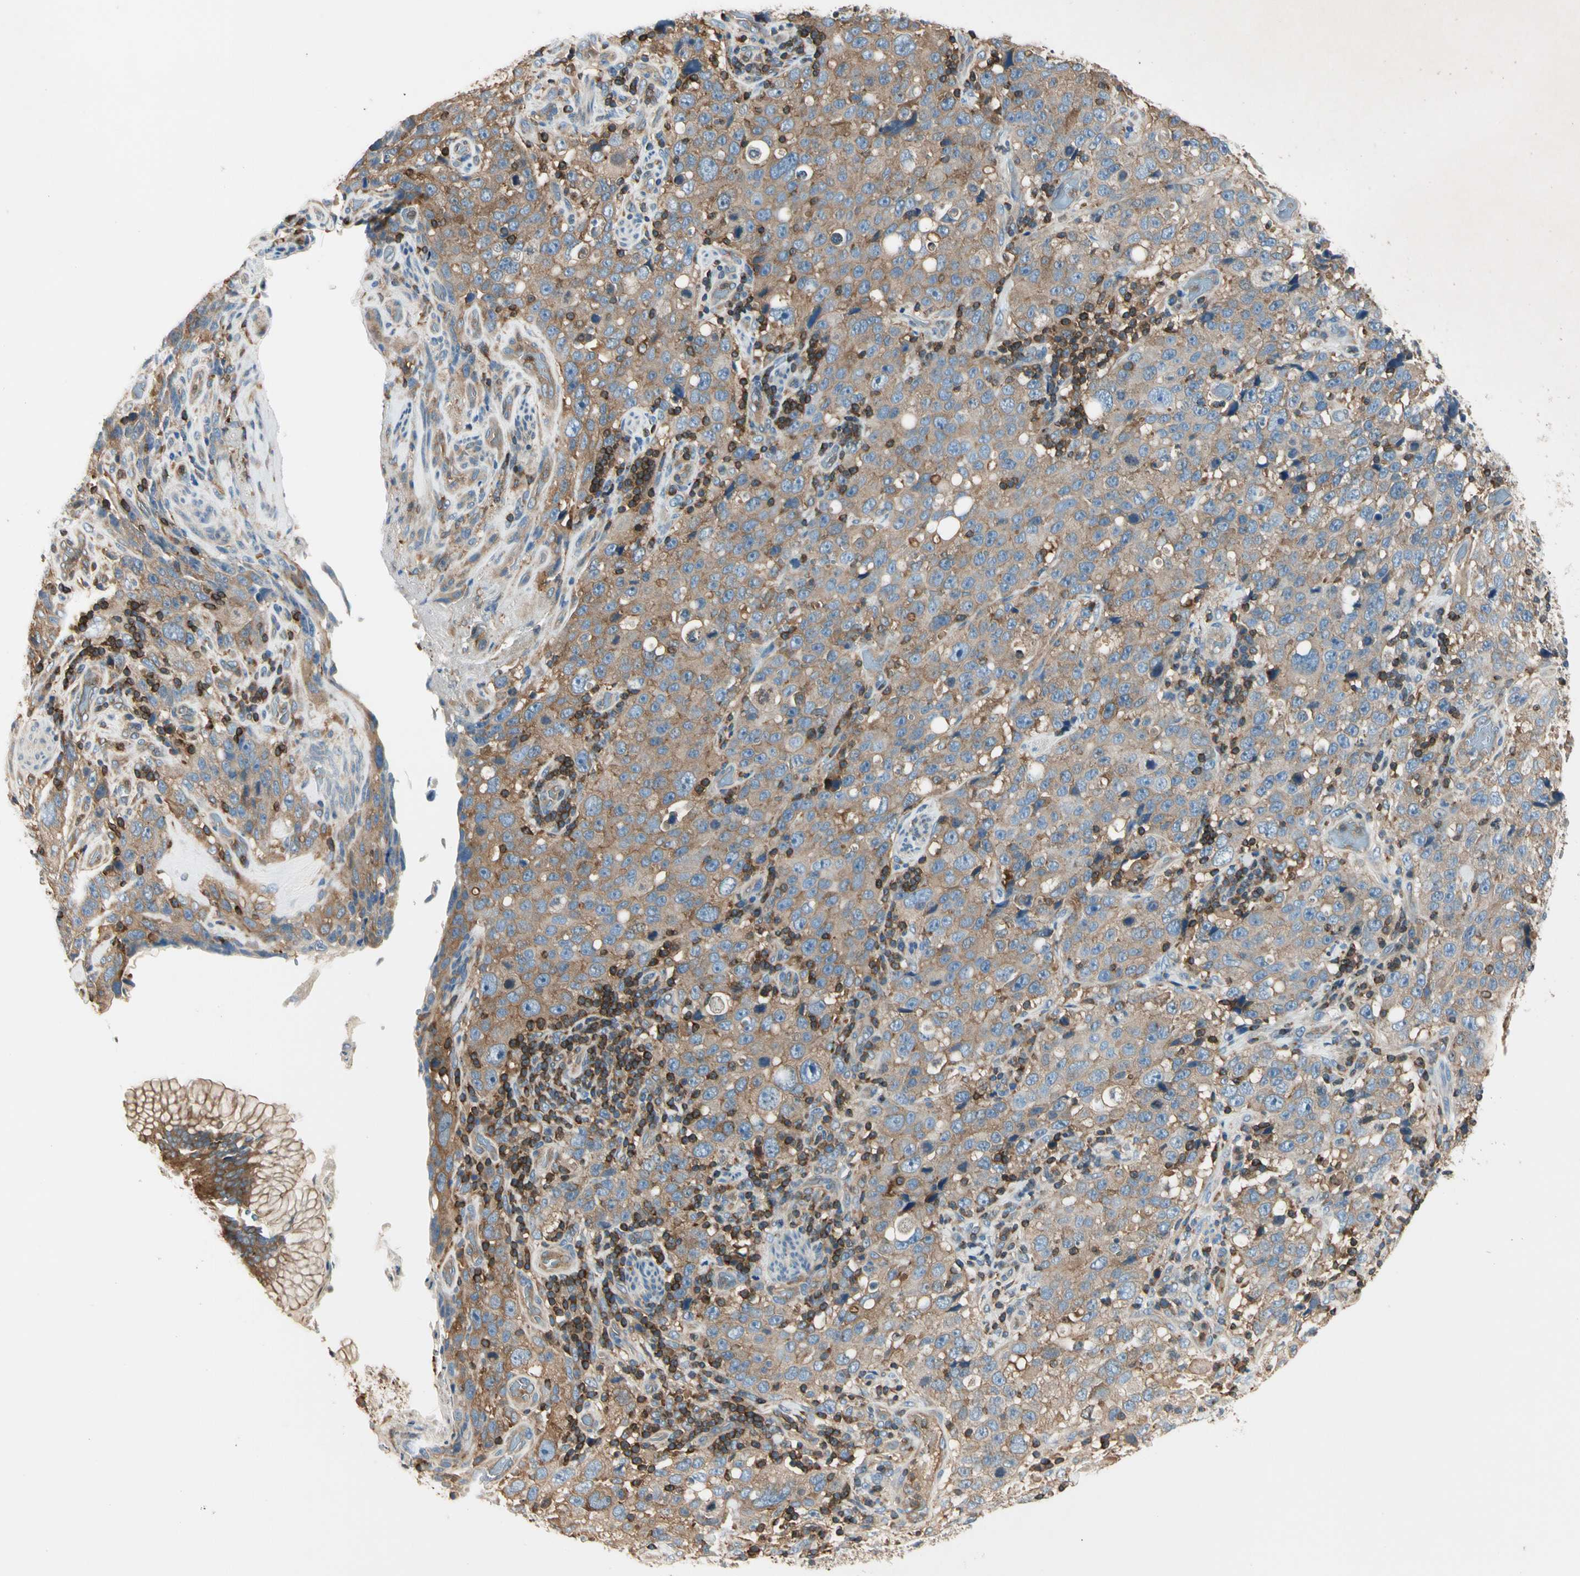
{"staining": {"intensity": "moderate", "quantity": ">75%", "location": "cytoplasmic/membranous"}, "tissue": "stomach cancer", "cell_type": "Tumor cells", "image_type": "cancer", "snomed": [{"axis": "morphology", "description": "Normal tissue, NOS"}, {"axis": "morphology", "description": "Adenocarcinoma, NOS"}, {"axis": "topography", "description": "Stomach"}], "caption": "Immunohistochemical staining of human stomach cancer (adenocarcinoma) displays medium levels of moderate cytoplasmic/membranous protein staining in approximately >75% of tumor cells.", "gene": "CAPZA2", "patient": {"sex": "male", "age": 48}}